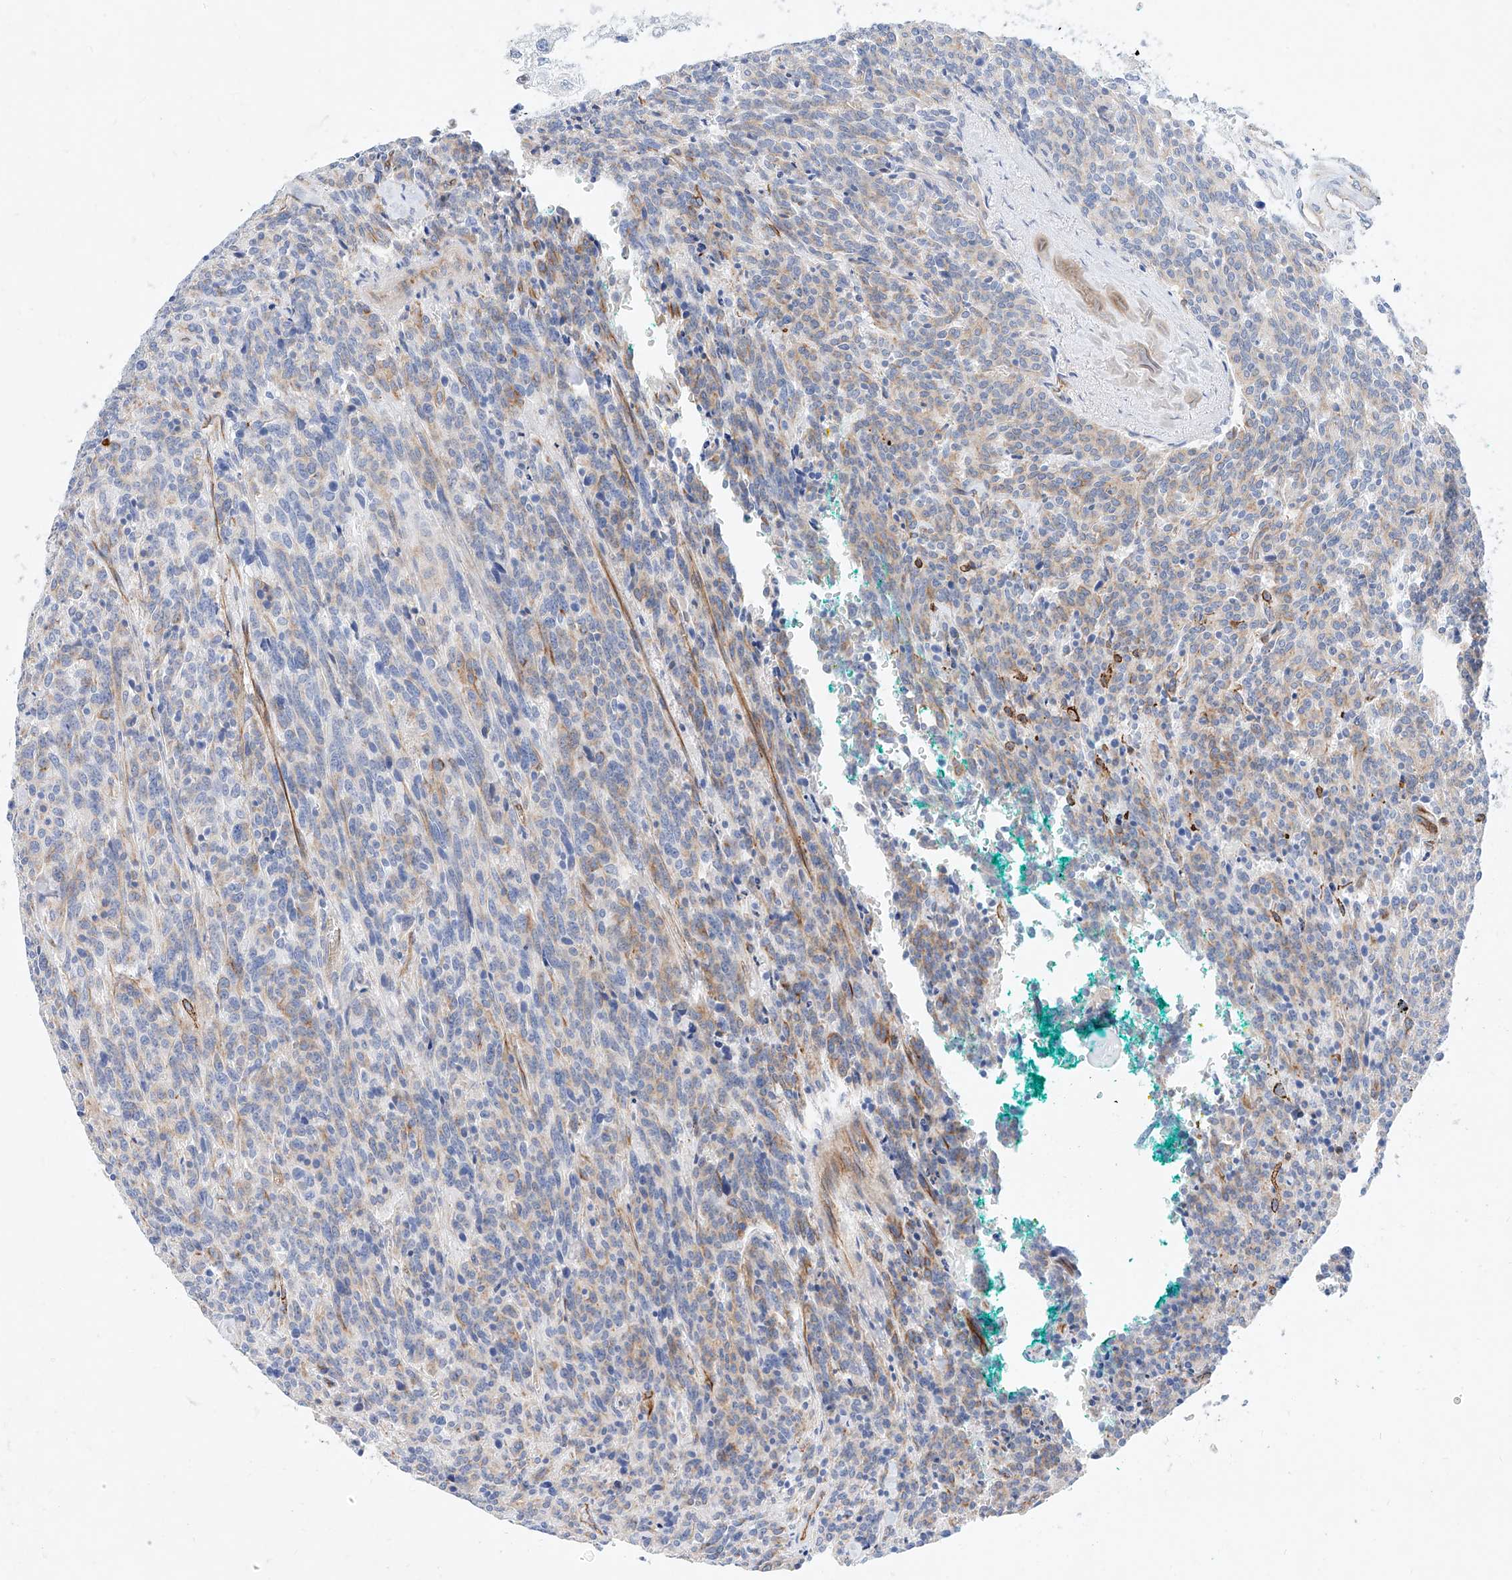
{"staining": {"intensity": "weak", "quantity": "<25%", "location": "cytoplasmic/membranous"}, "tissue": "carcinoid", "cell_type": "Tumor cells", "image_type": "cancer", "snomed": [{"axis": "morphology", "description": "Carcinoid, malignant, NOS"}, {"axis": "topography", "description": "Lung"}], "caption": "High magnification brightfield microscopy of malignant carcinoid stained with DAB (brown) and counterstained with hematoxylin (blue): tumor cells show no significant expression.", "gene": "SBSPON", "patient": {"sex": "female", "age": 46}}